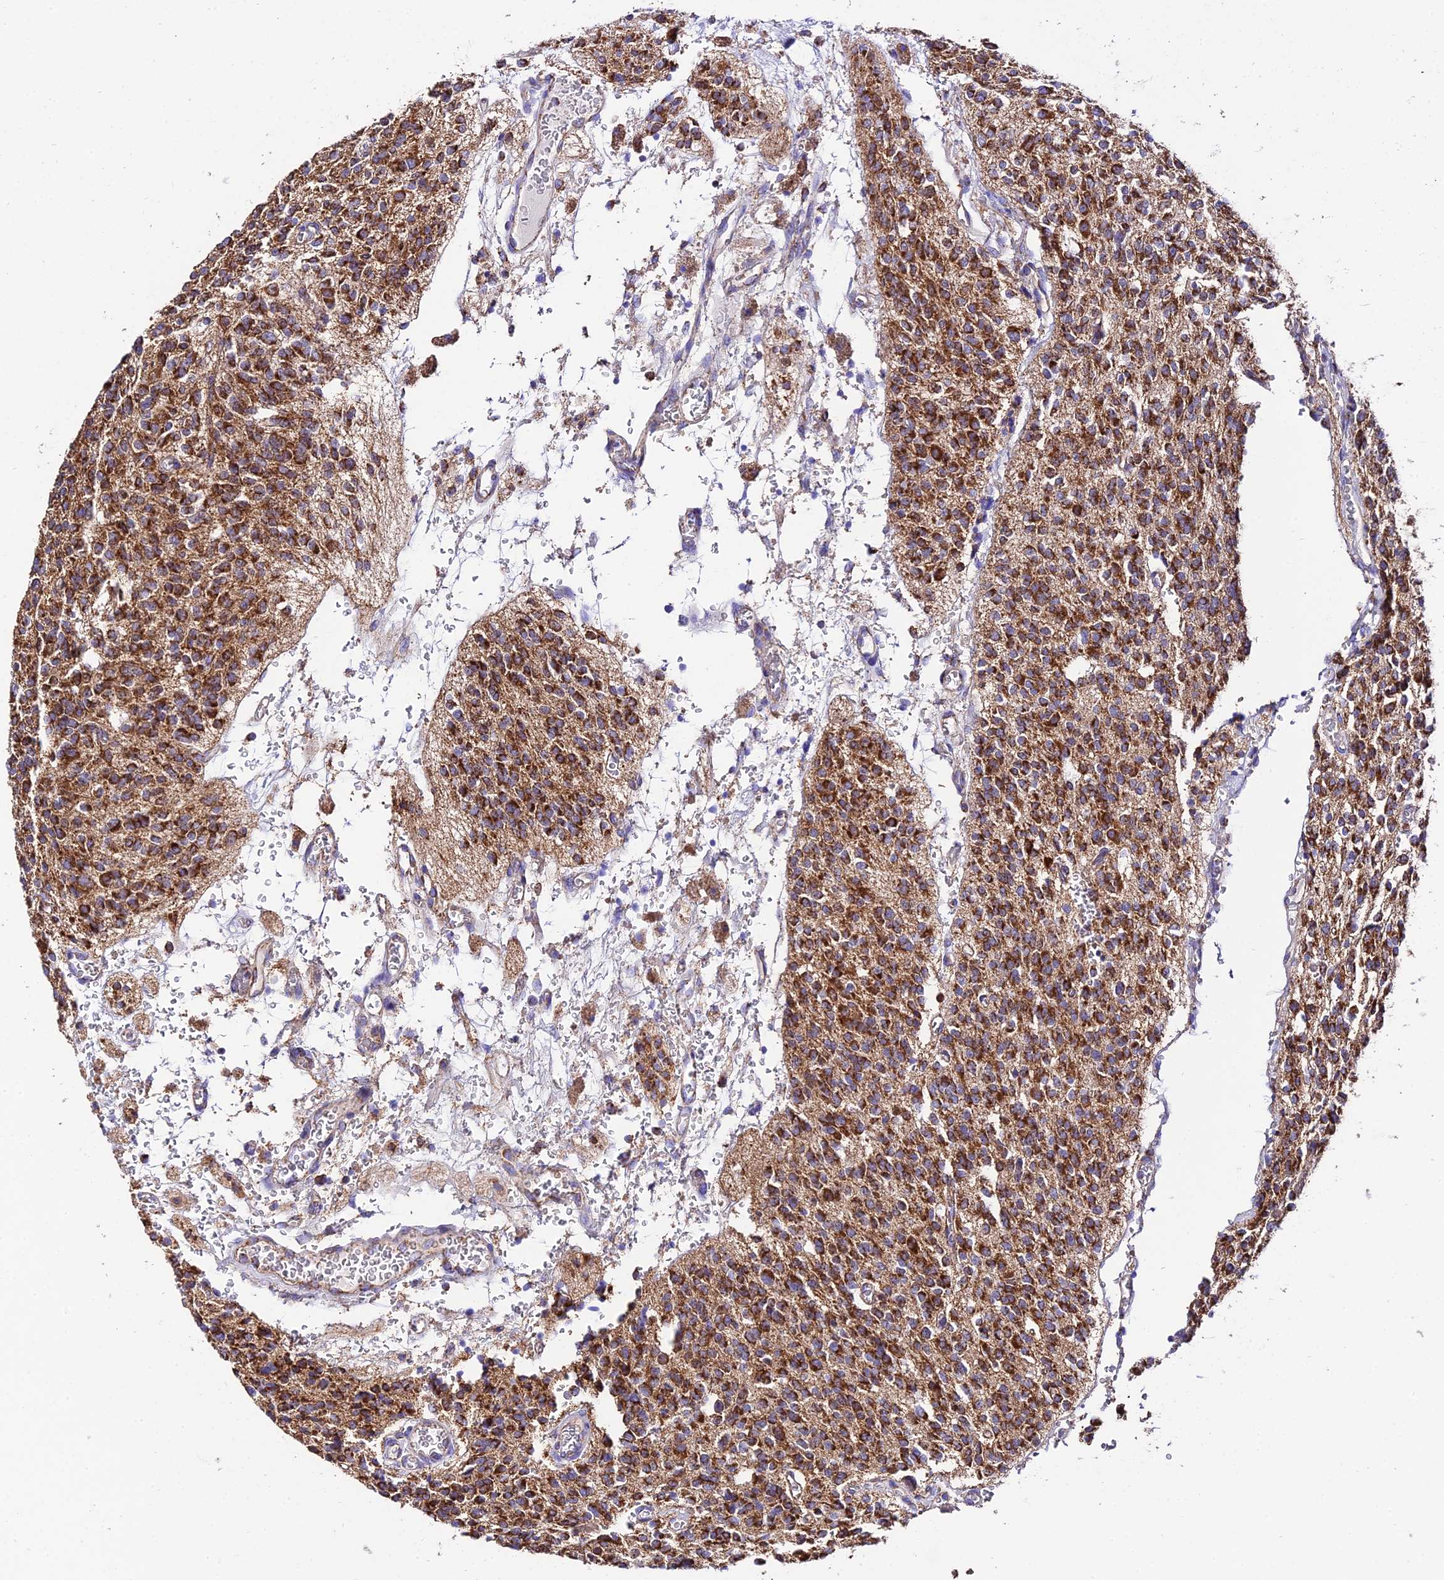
{"staining": {"intensity": "strong", "quantity": ">75%", "location": "cytoplasmic/membranous"}, "tissue": "glioma", "cell_type": "Tumor cells", "image_type": "cancer", "snomed": [{"axis": "morphology", "description": "Glioma, malignant, High grade"}, {"axis": "topography", "description": "Brain"}], "caption": "The histopathology image shows immunohistochemical staining of high-grade glioma (malignant). There is strong cytoplasmic/membranous expression is identified in about >75% of tumor cells.", "gene": "OCIAD1", "patient": {"sex": "male", "age": 34}}